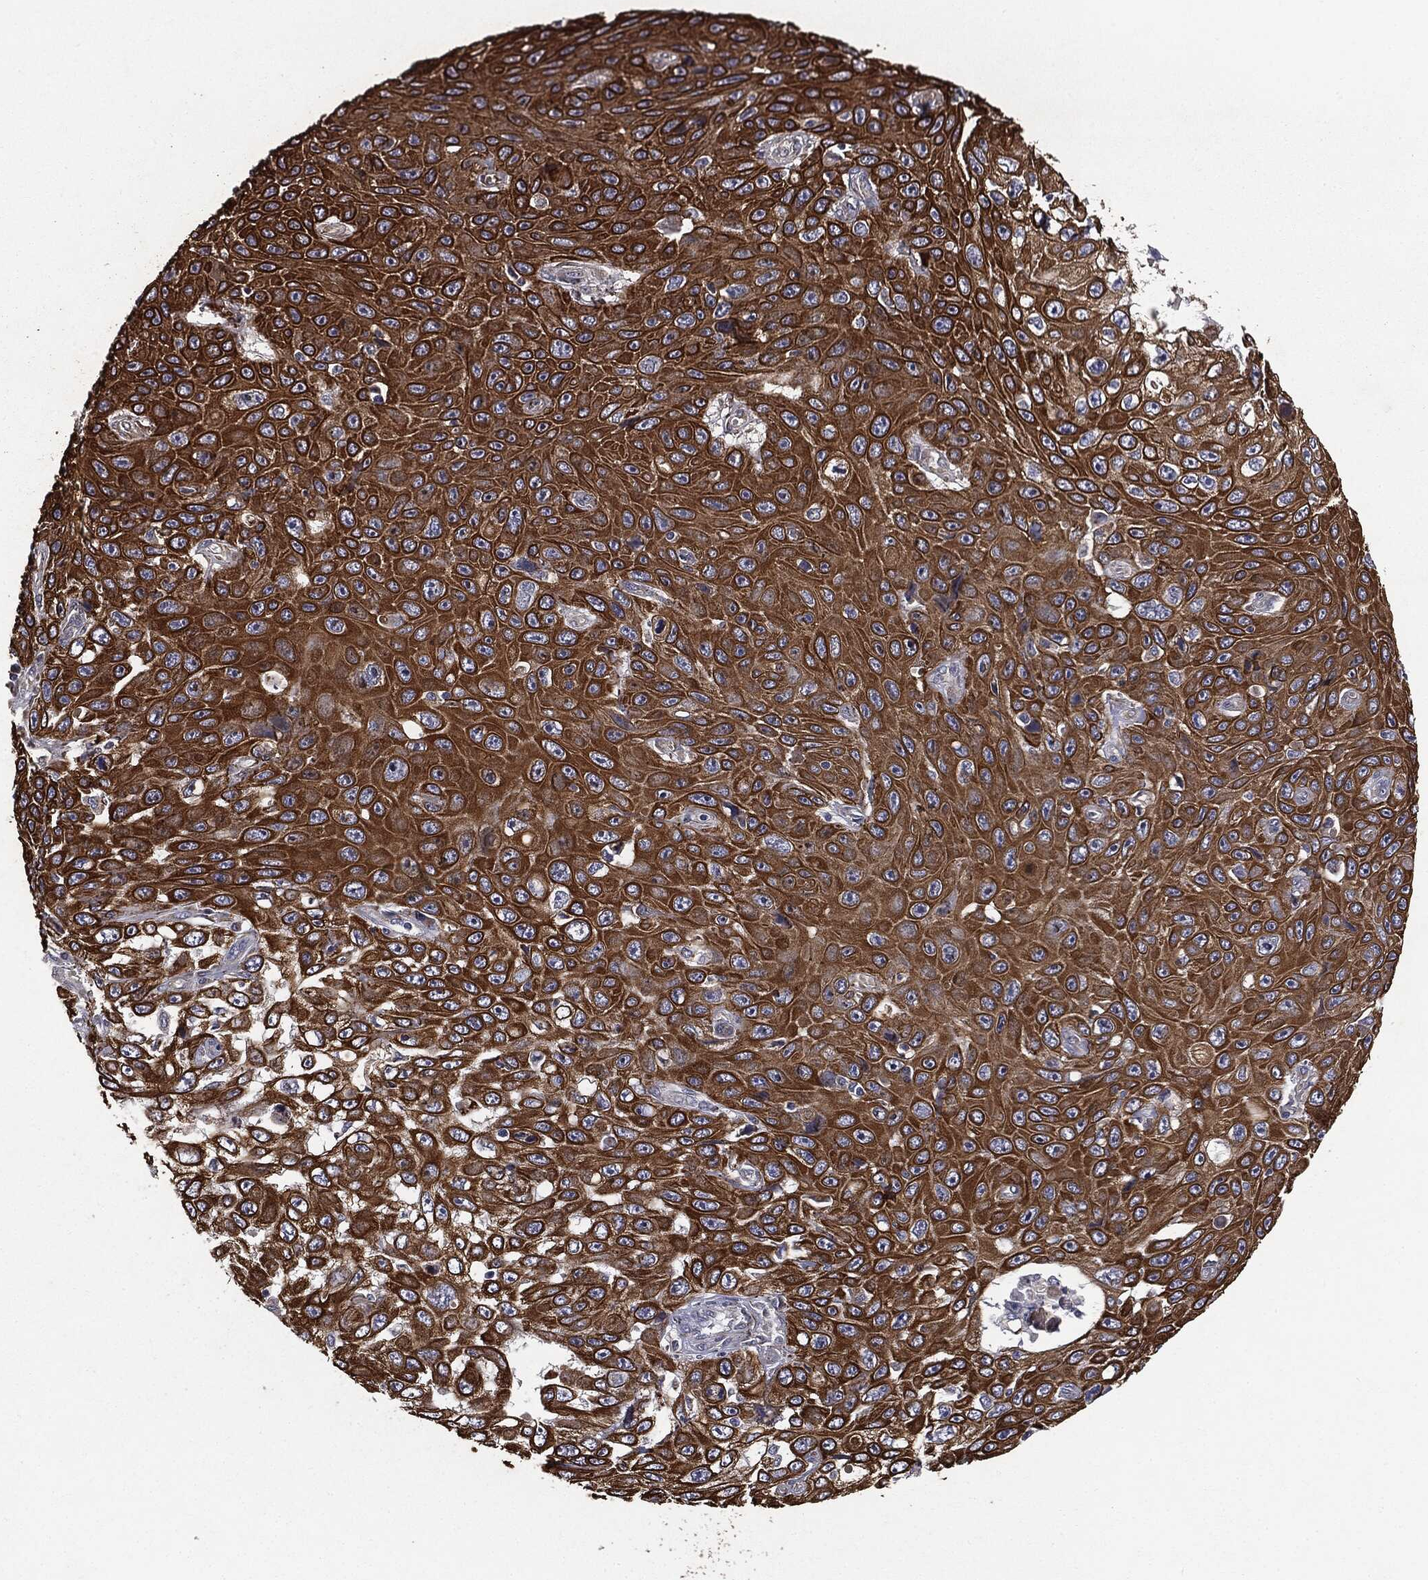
{"staining": {"intensity": "strong", "quantity": ">75%", "location": "cytoplasmic/membranous"}, "tissue": "skin cancer", "cell_type": "Tumor cells", "image_type": "cancer", "snomed": [{"axis": "morphology", "description": "Squamous cell carcinoma, NOS"}, {"axis": "topography", "description": "Skin"}], "caption": "Immunohistochemical staining of human skin cancer (squamous cell carcinoma) demonstrates strong cytoplasmic/membranous protein positivity in approximately >75% of tumor cells.", "gene": "KRT5", "patient": {"sex": "male", "age": 82}}